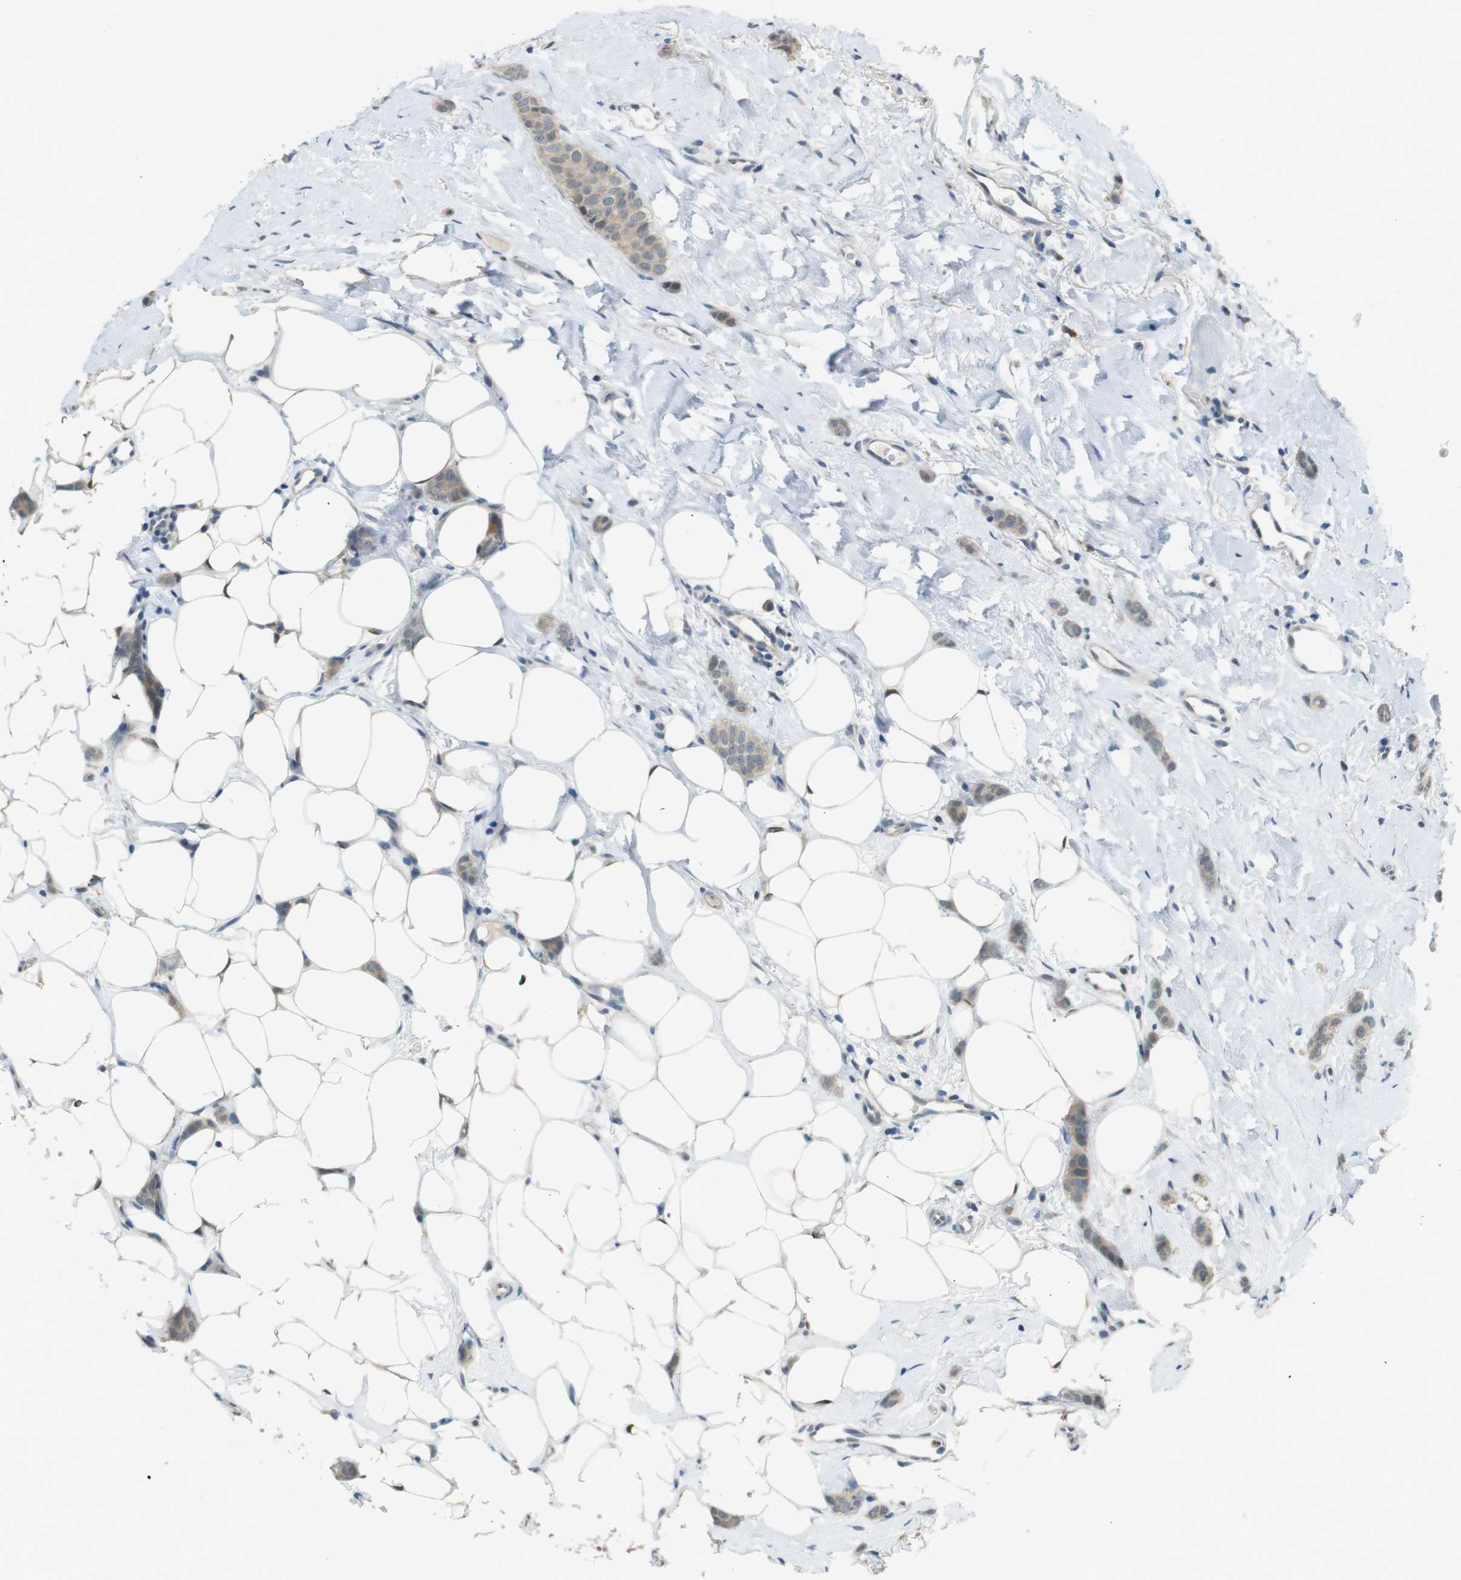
{"staining": {"intensity": "weak", "quantity": "<25%", "location": "cytoplasmic/membranous"}, "tissue": "breast cancer", "cell_type": "Tumor cells", "image_type": "cancer", "snomed": [{"axis": "morphology", "description": "Lobular carcinoma"}, {"axis": "topography", "description": "Skin"}, {"axis": "topography", "description": "Breast"}], "caption": "An immunohistochemistry micrograph of breast cancer (lobular carcinoma) is shown. There is no staining in tumor cells of breast cancer (lobular carcinoma). Nuclei are stained in blue.", "gene": "CDK14", "patient": {"sex": "female", "age": 46}}